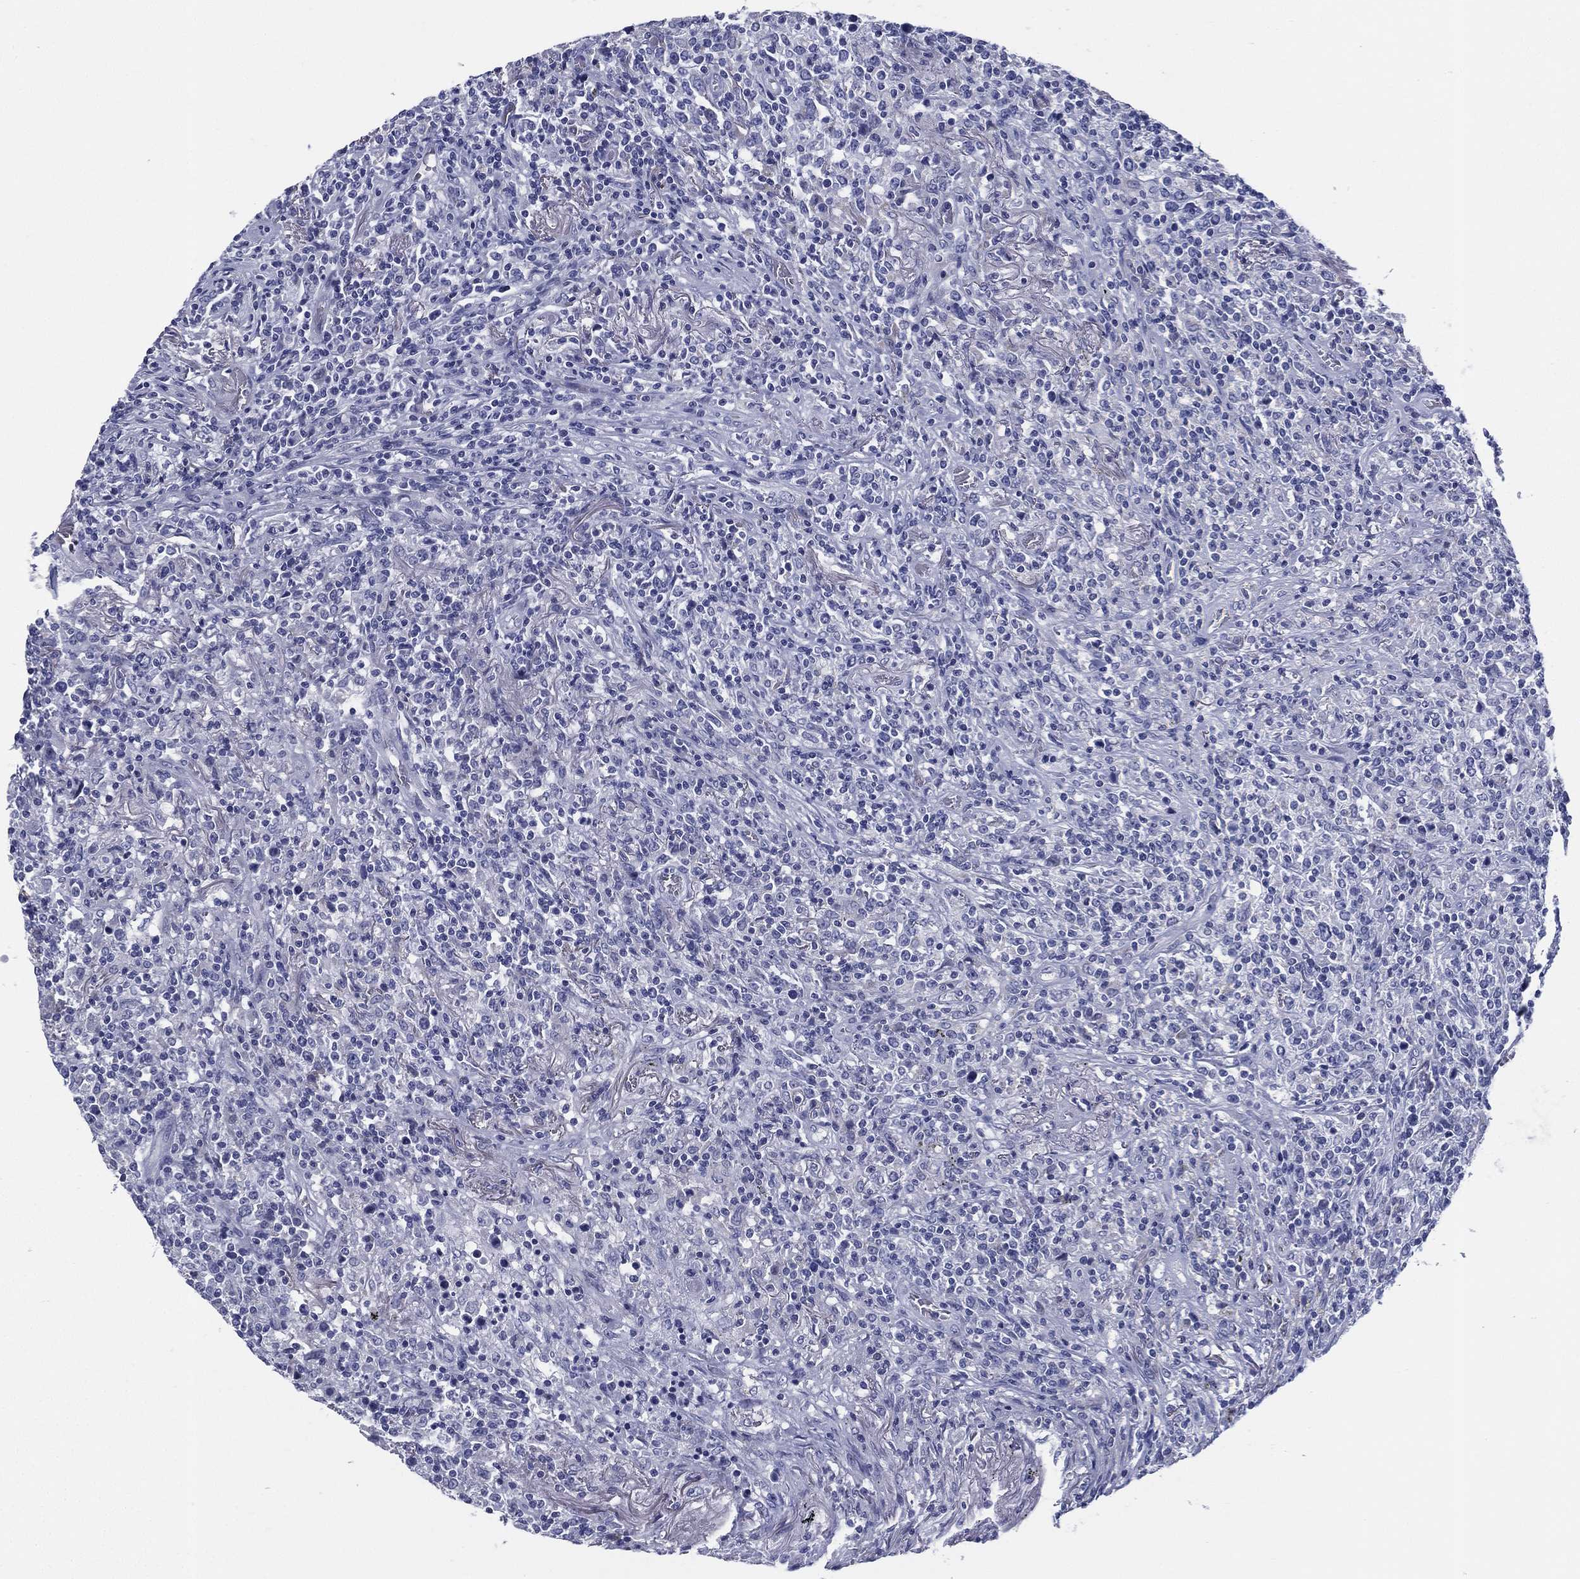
{"staining": {"intensity": "negative", "quantity": "none", "location": "none"}, "tissue": "lymphoma", "cell_type": "Tumor cells", "image_type": "cancer", "snomed": [{"axis": "morphology", "description": "Malignant lymphoma, non-Hodgkin's type, High grade"}, {"axis": "topography", "description": "Lung"}], "caption": "This photomicrograph is of lymphoma stained with immunohistochemistry (IHC) to label a protein in brown with the nuclei are counter-stained blue. There is no positivity in tumor cells.", "gene": "RSPH4A", "patient": {"sex": "male", "age": 79}}